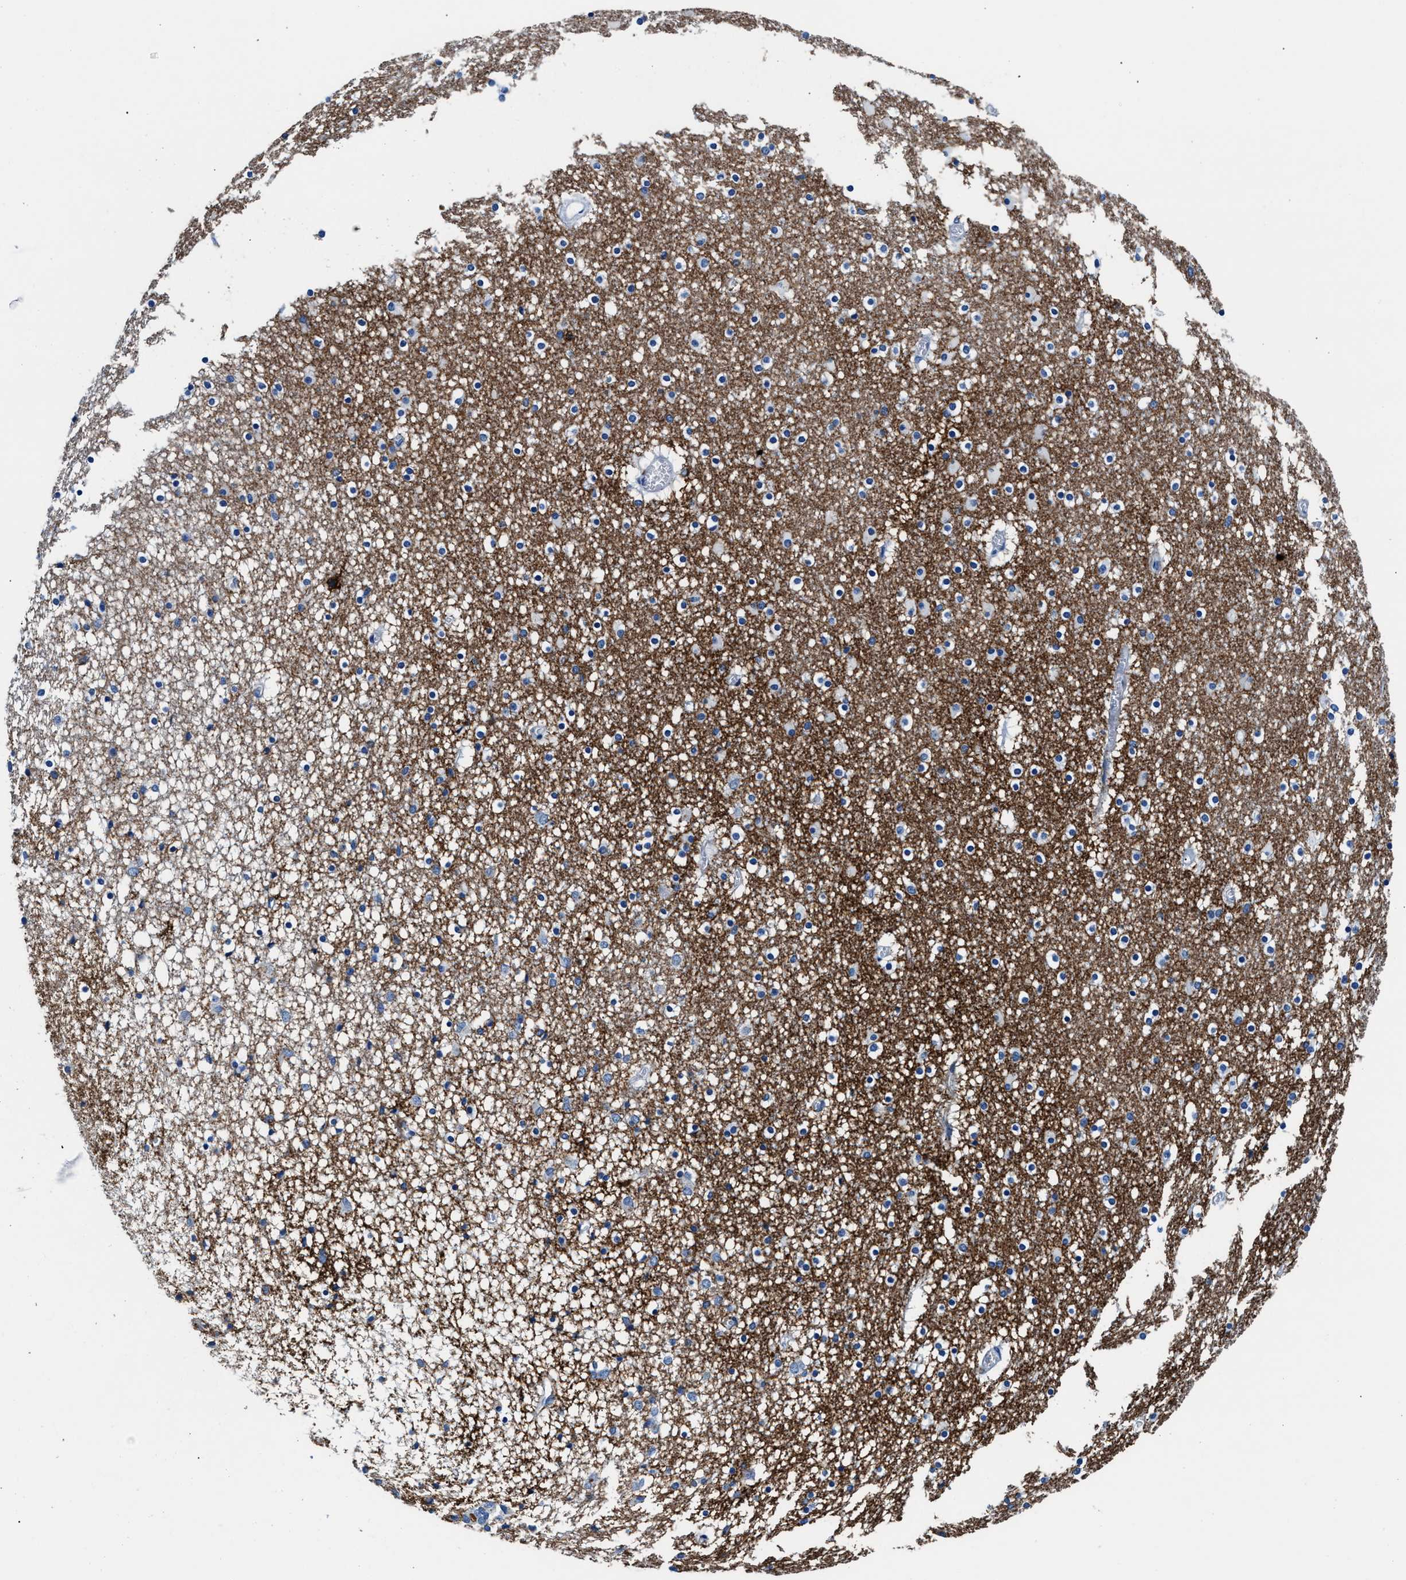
{"staining": {"intensity": "weak", "quantity": "<25%", "location": "cytoplasmic/membranous"}, "tissue": "caudate", "cell_type": "Glial cells", "image_type": "normal", "snomed": [{"axis": "morphology", "description": "Normal tissue, NOS"}, {"axis": "topography", "description": "Lateral ventricle wall"}], "caption": "Immunohistochemistry (IHC) of normal human caudate shows no staining in glial cells. (Brightfield microscopy of DAB immunohistochemistry at high magnification).", "gene": "TNR", "patient": {"sex": "male", "age": 45}}